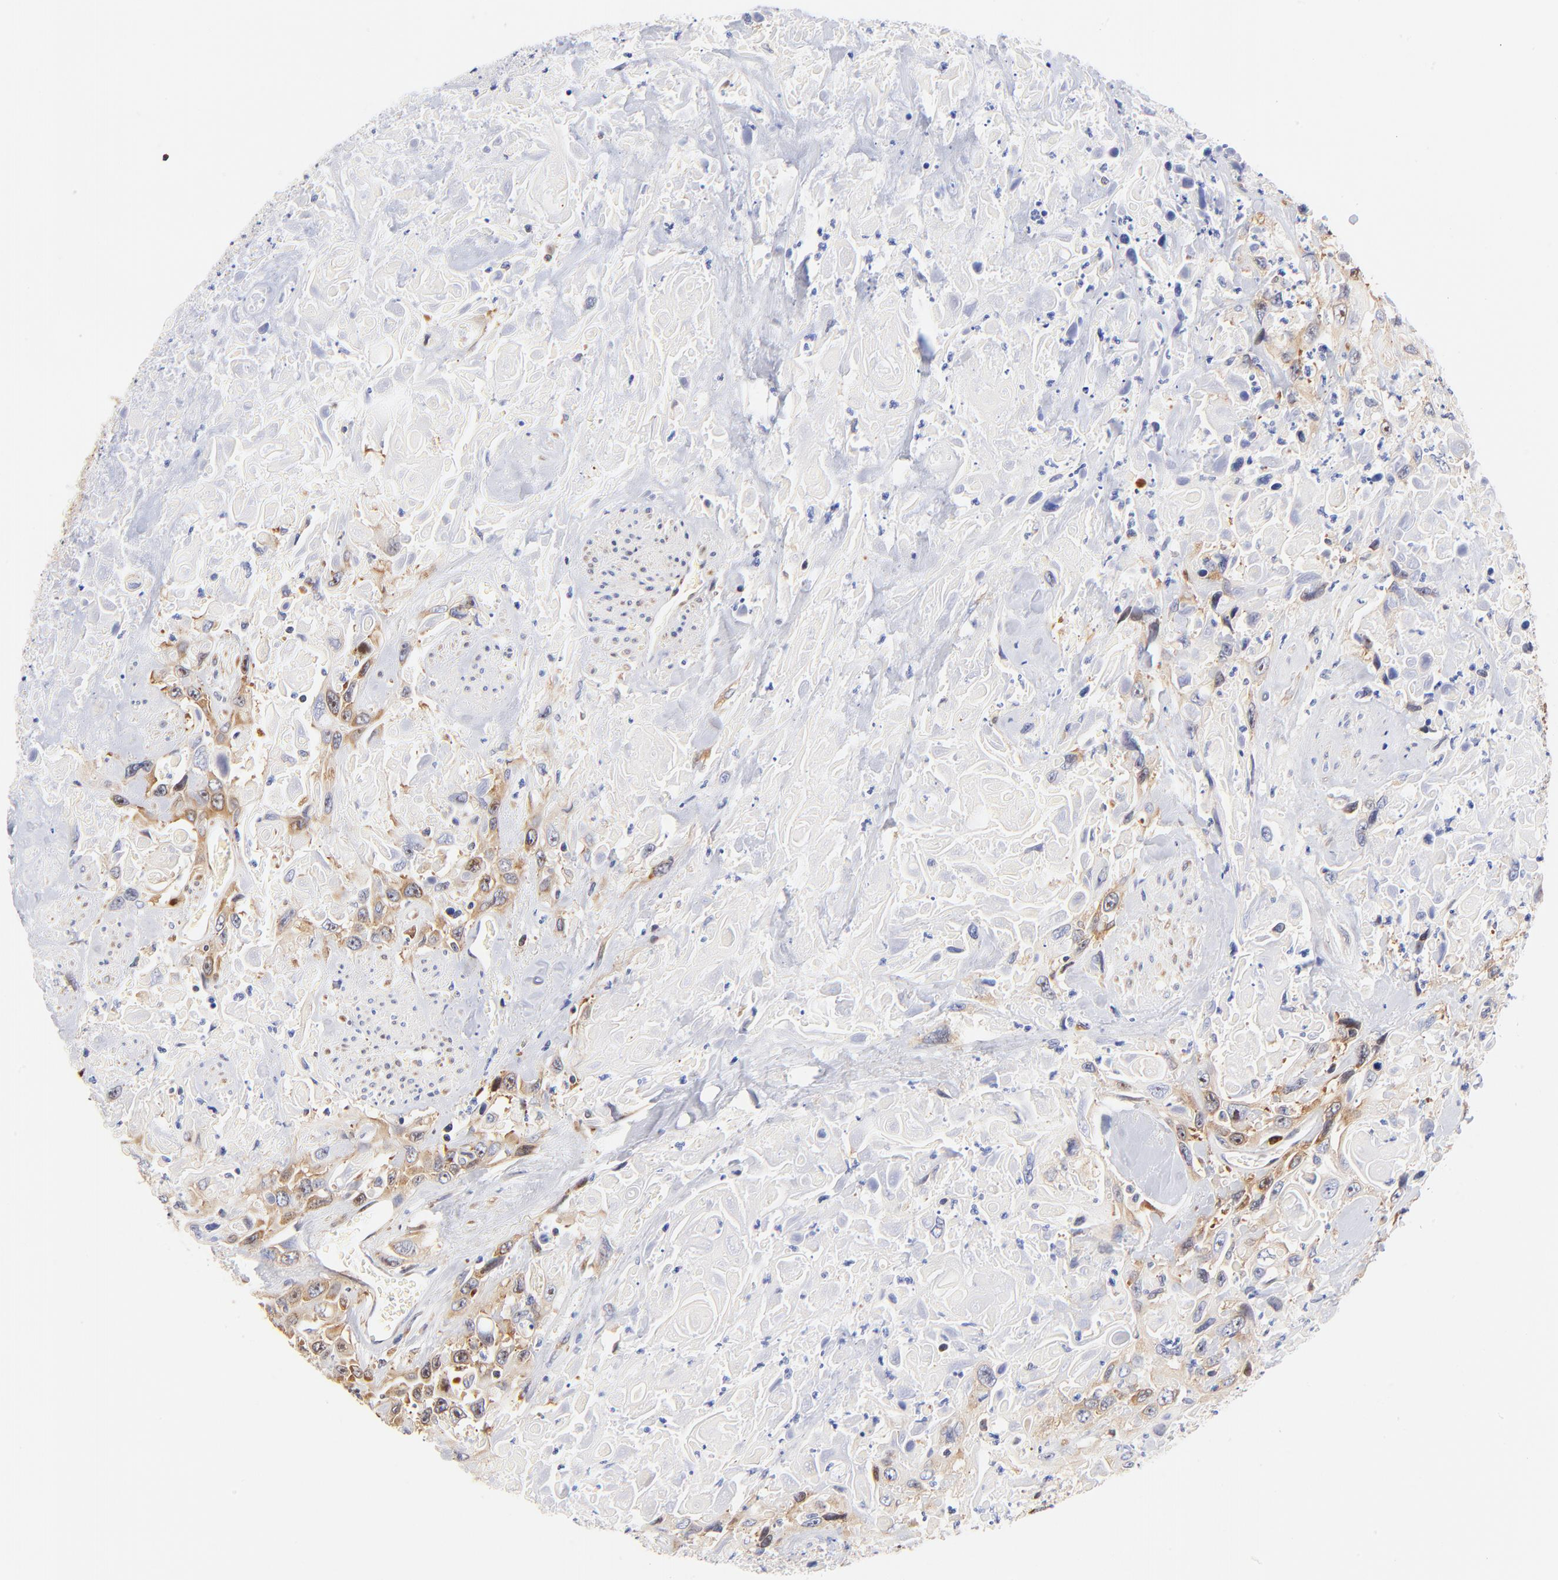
{"staining": {"intensity": "moderate", "quantity": ">75%", "location": "cytoplasmic/membranous"}, "tissue": "urothelial cancer", "cell_type": "Tumor cells", "image_type": "cancer", "snomed": [{"axis": "morphology", "description": "Urothelial carcinoma, High grade"}, {"axis": "topography", "description": "Urinary bladder"}], "caption": "Human urothelial carcinoma (high-grade) stained with a protein marker exhibits moderate staining in tumor cells.", "gene": "RPL27", "patient": {"sex": "female", "age": 84}}